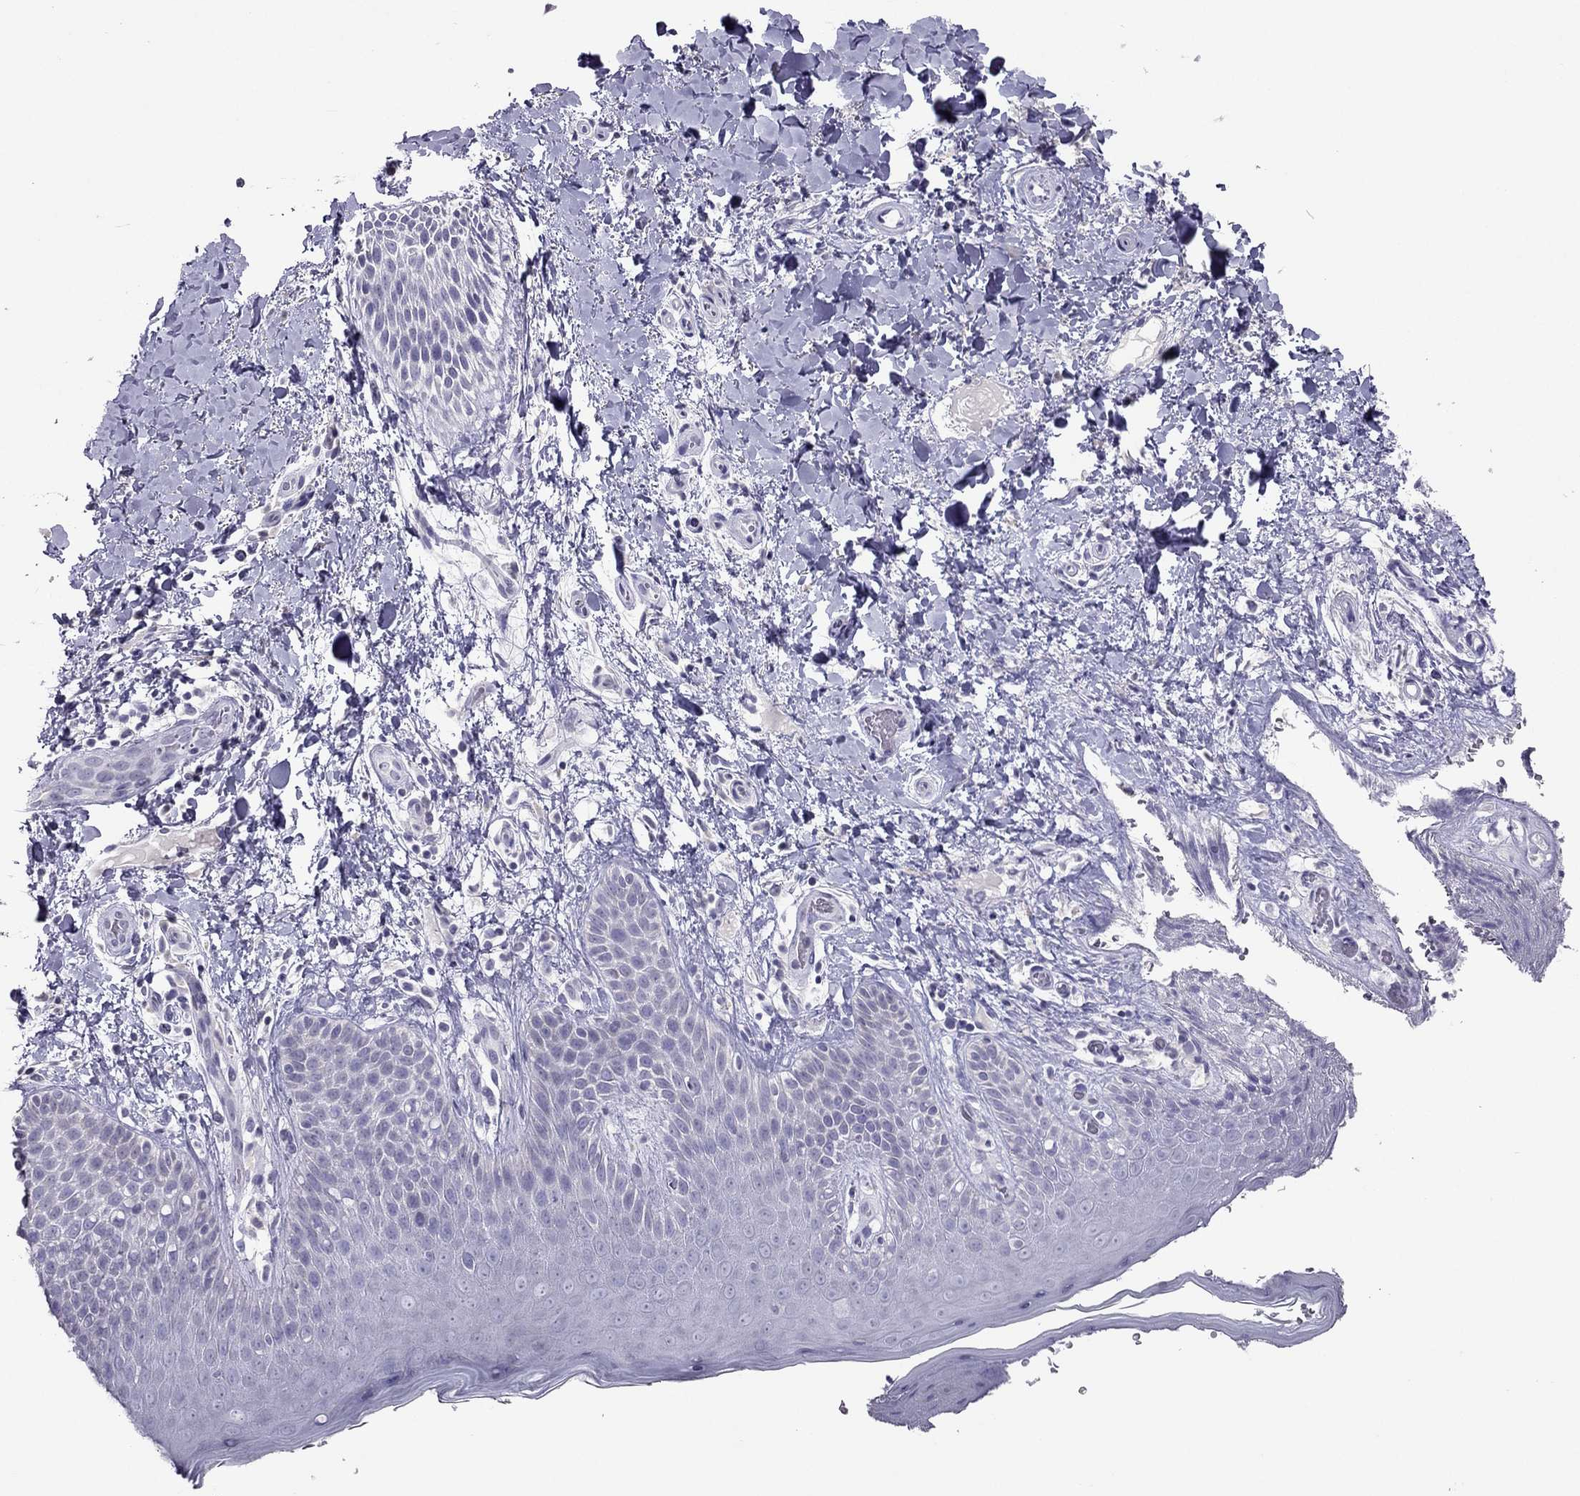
{"staining": {"intensity": "negative", "quantity": "none", "location": "none"}, "tissue": "skin", "cell_type": "Epidermal cells", "image_type": "normal", "snomed": [{"axis": "morphology", "description": "Normal tissue, NOS"}, {"axis": "topography", "description": "Anal"}], "caption": "DAB (3,3'-diaminobenzidine) immunohistochemical staining of unremarkable human skin displays no significant staining in epidermal cells. (IHC, brightfield microscopy, high magnification).", "gene": "RGS8", "patient": {"sex": "male", "age": 36}}